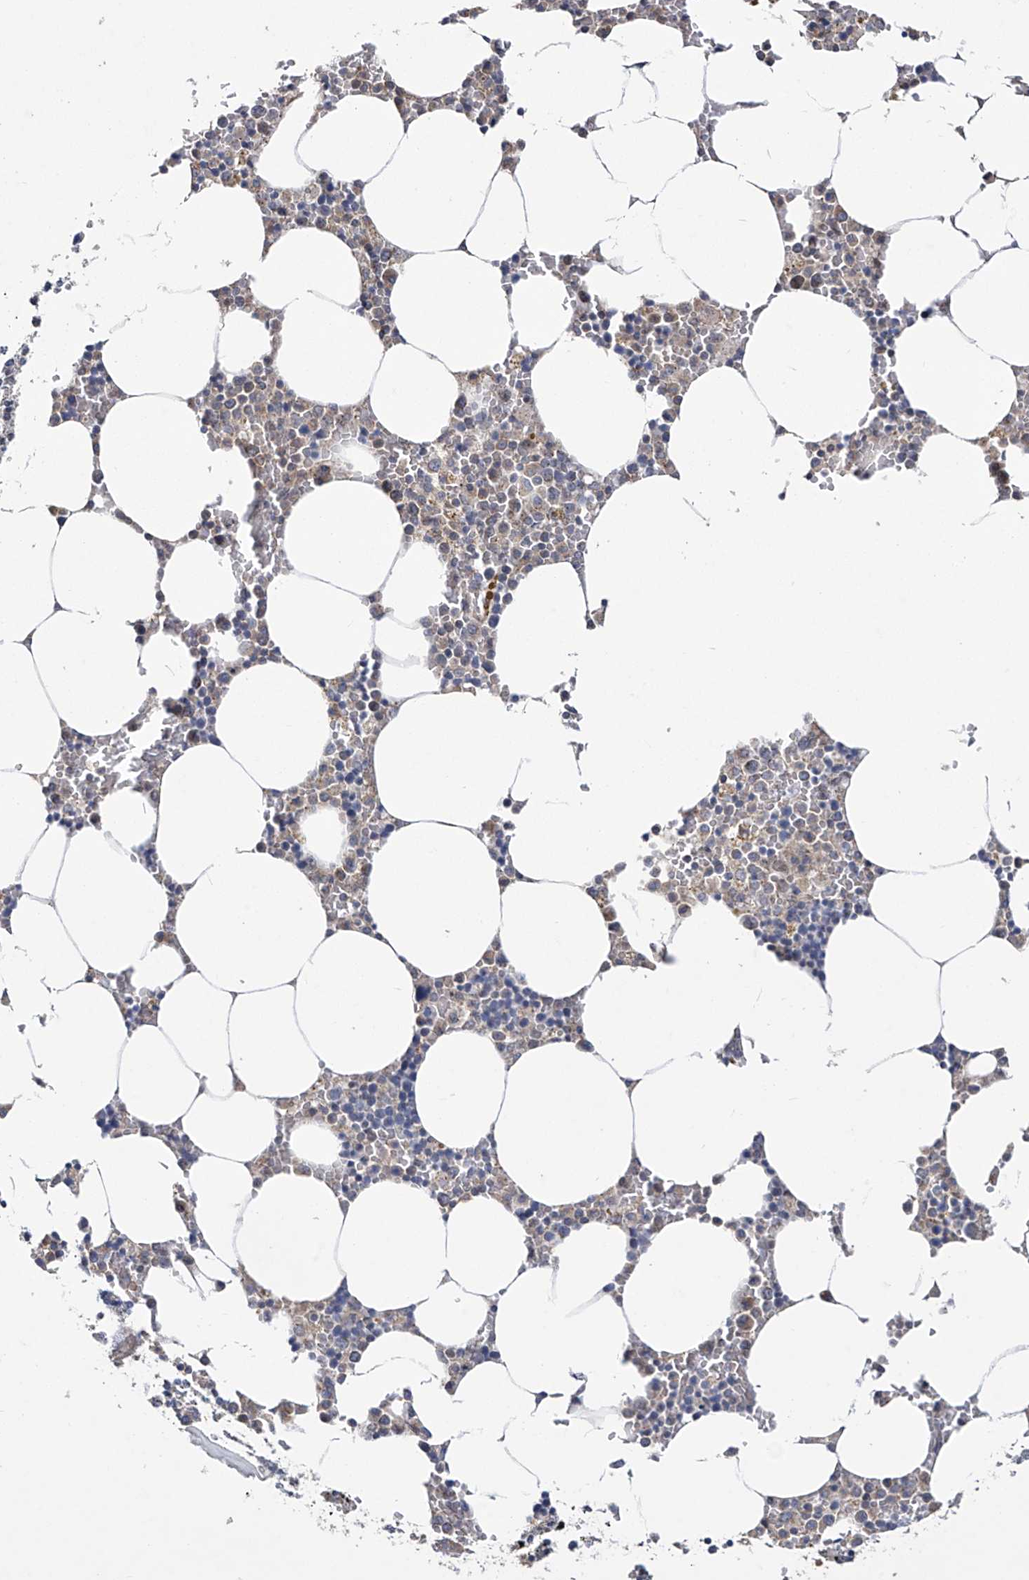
{"staining": {"intensity": "moderate", "quantity": "<25%", "location": "cytoplasmic/membranous"}, "tissue": "bone marrow", "cell_type": "Hematopoietic cells", "image_type": "normal", "snomed": [{"axis": "morphology", "description": "Normal tissue, NOS"}, {"axis": "topography", "description": "Bone marrow"}], "caption": "A brown stain shows moderate cytoplasmic/membranous positivity of a protein in hematopoietic cells of benign bone marrow. The protein is stained brown, and the nuclei are stained in blue (DAB IHC with brightfield microscopy, high magnification).", "gene": "TRIM60", "patient": {"sex": "male", "age": 70}}